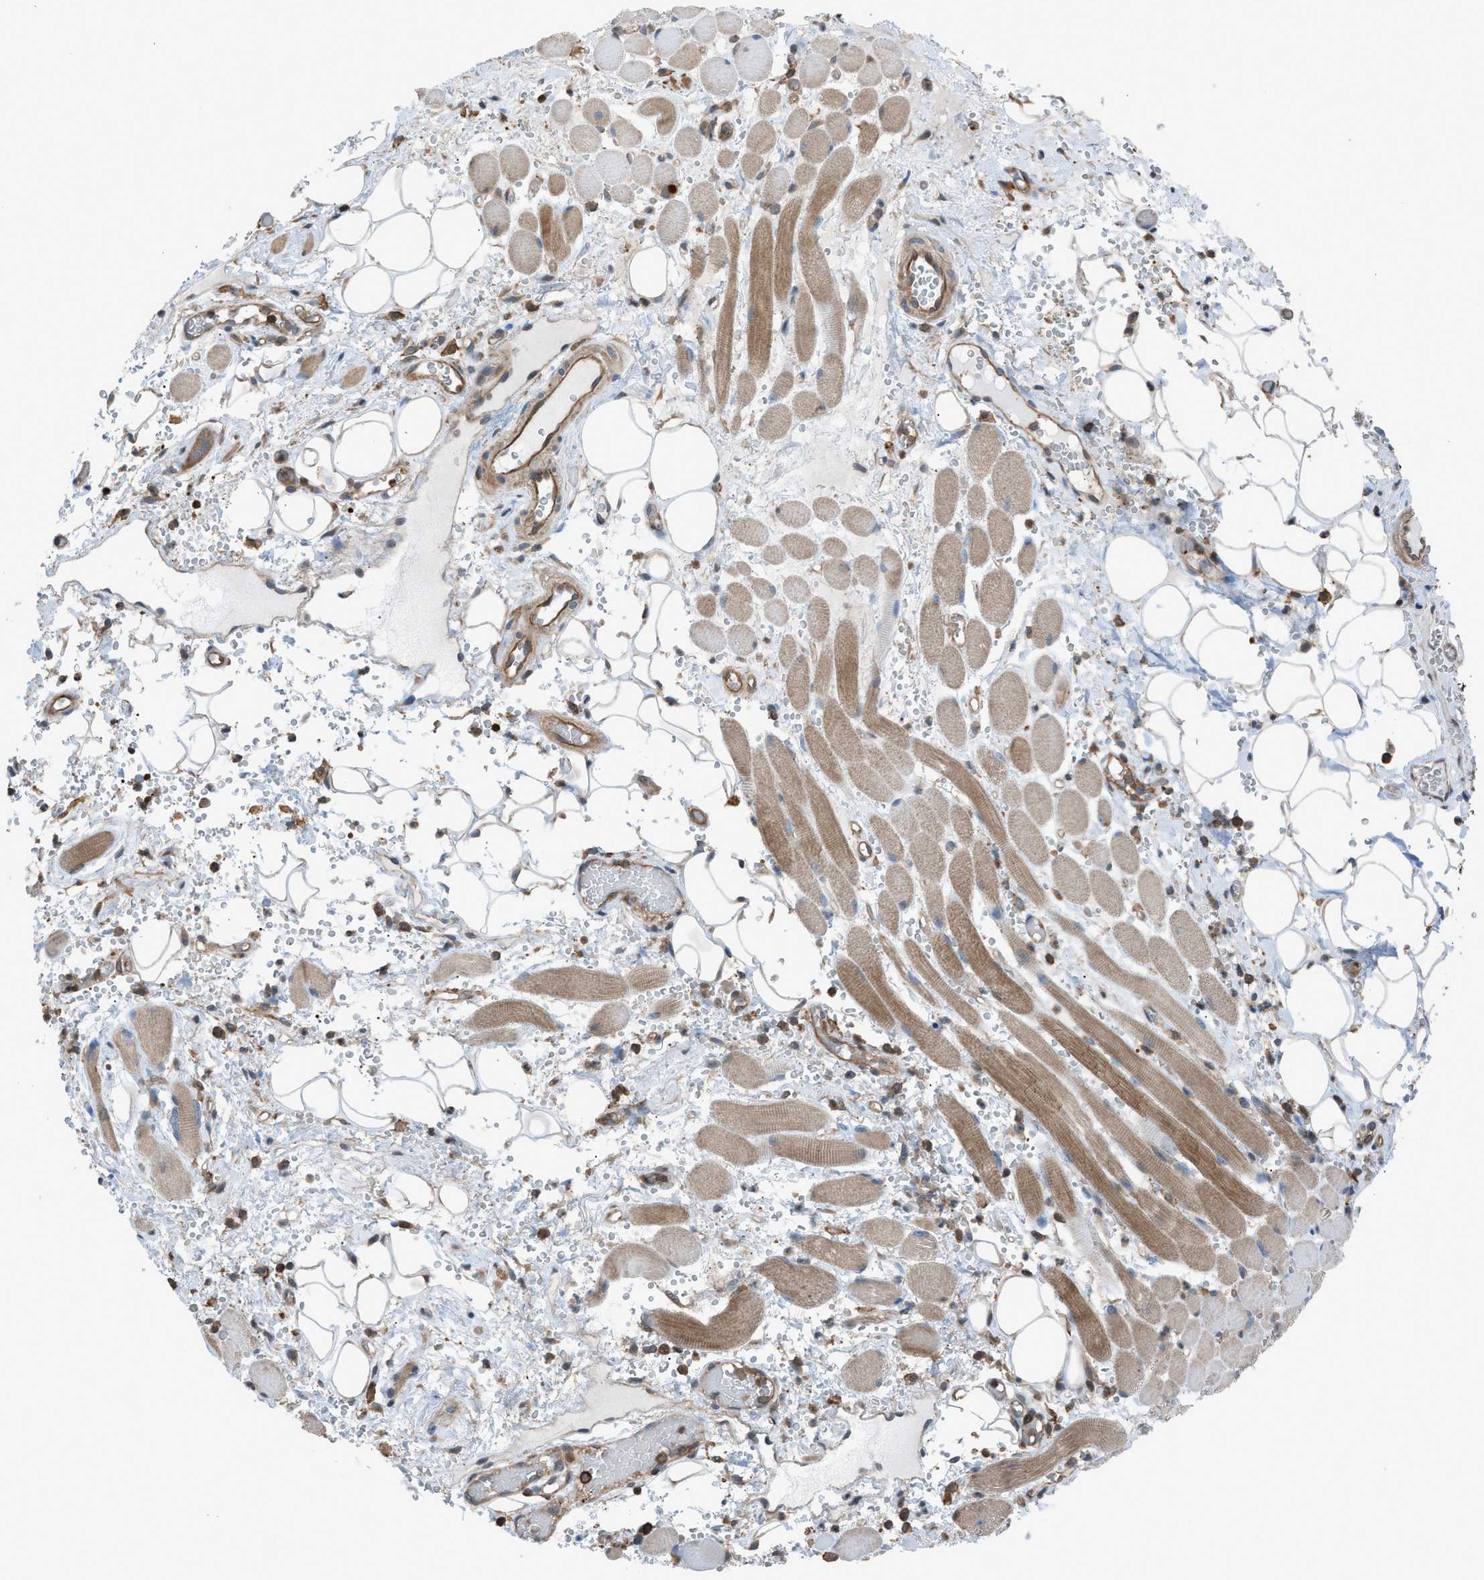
{"staining": {"intensity": "weak", "quantity": ">75%", "location": "cytoplasmic/membranous"}, "tissue": "adipose tissue", "cell_type": "Adipocytes", "image_type": "normal", "snomed": [{"axis": "morphology", "description": "Squamous cell carcinoma, NOS"}, {"axis": "topography", "description": "Oral tissue"}, {"axis": "topography", "description": "Head-Neck"}], "caption": "Adipocytes demonstrate low levels of weak cytoplasmic/membranous expression in approximately >75% of cells in unremarkable adipose tissue.", "gene": "DYRK1A", "patient": {"sex": "female", "age": 50}}